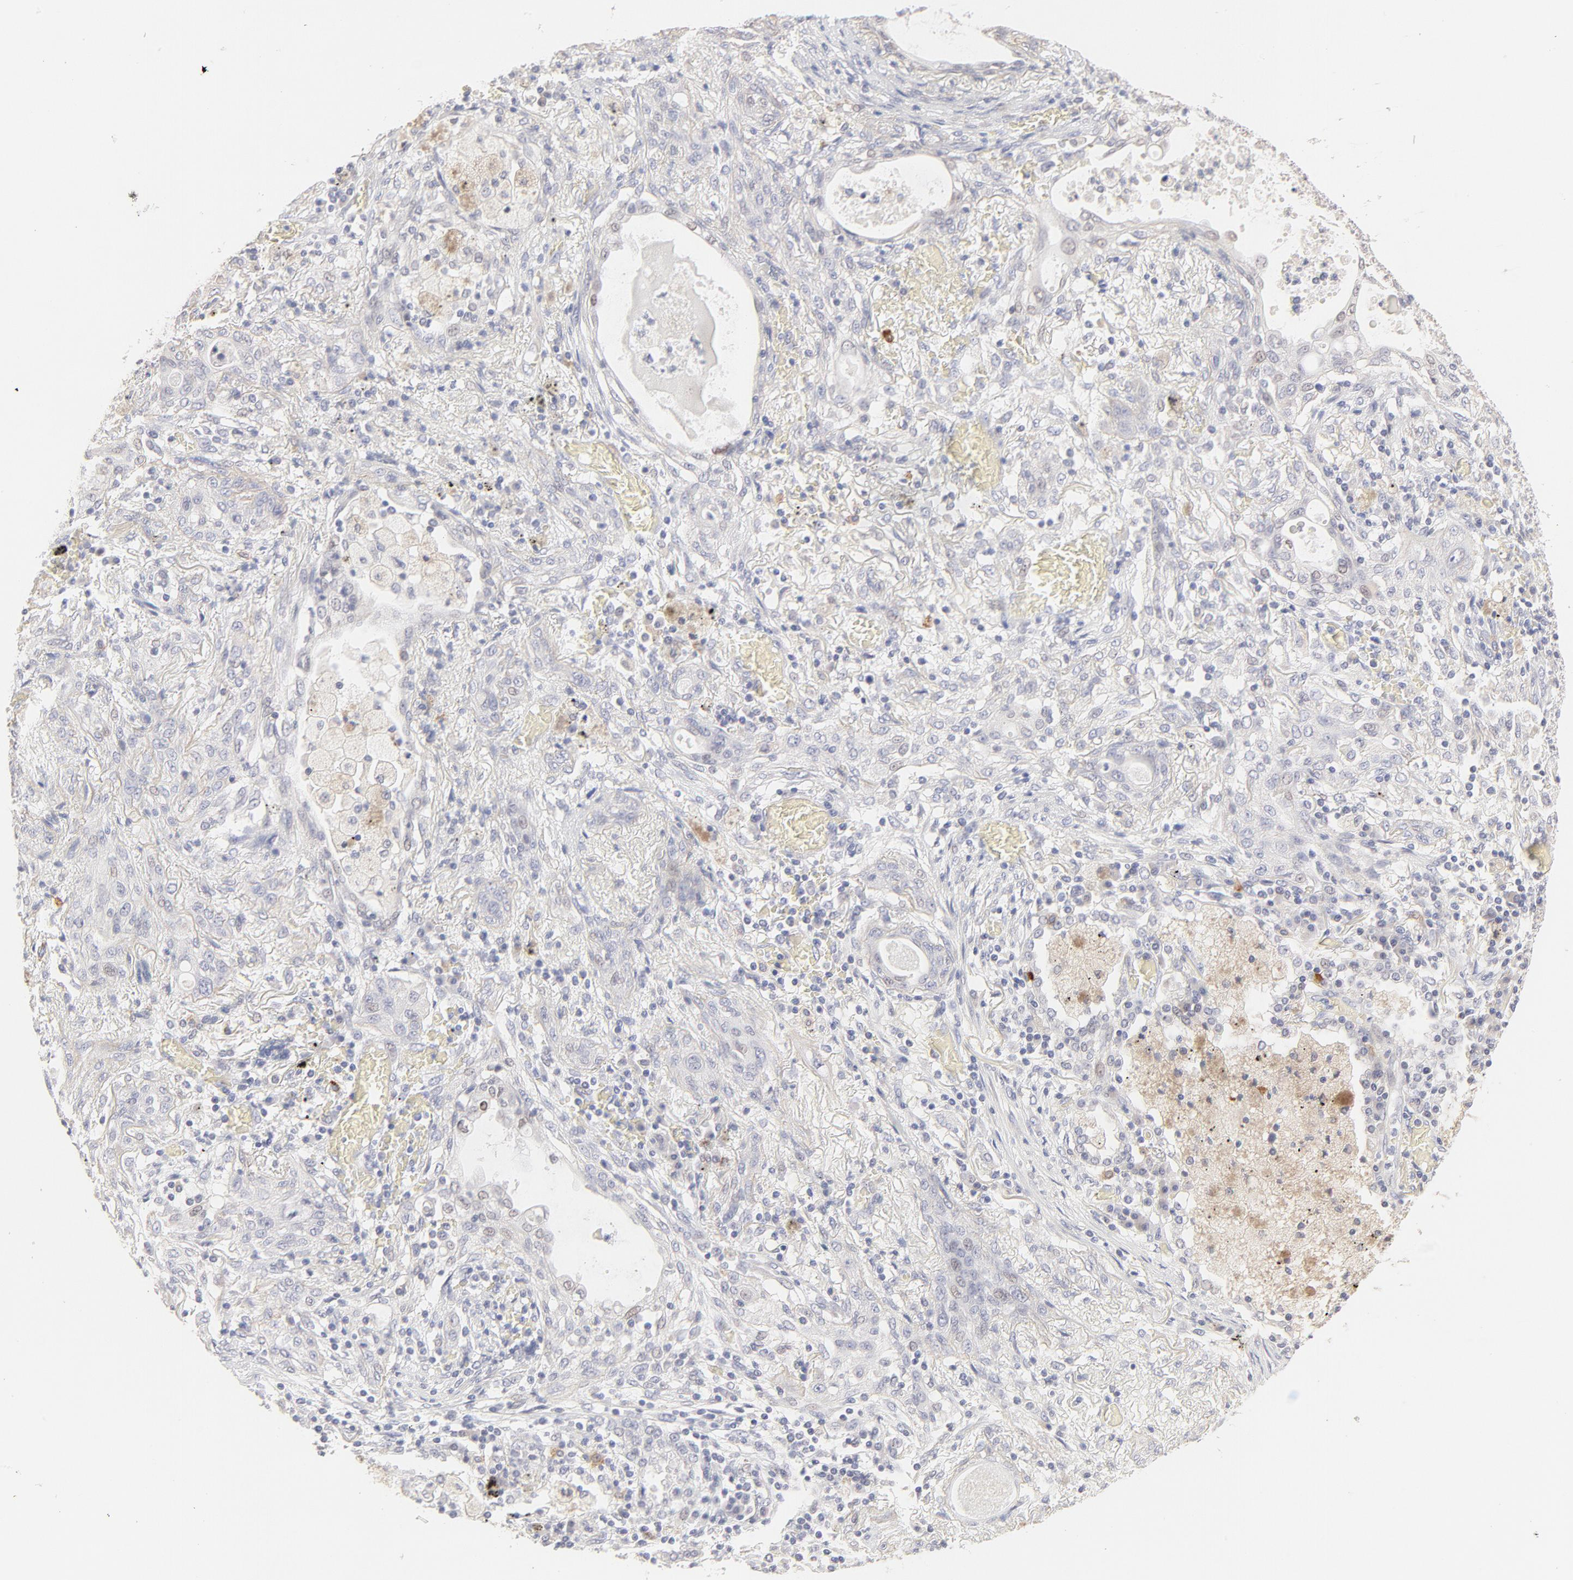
{"staining": {"intensity": "negative", "quantity": "none", "location": "none"}, "tissue": "lung cancer", "cell_type": "Tumor cells", "image_type": "cancer", "snomed": [{"axis": "morphology", "description": "Squamous cell carcinoma, NOS"}, {"axis": "topography", "description": "Lung"}], "caption": "This is an IHC micrograph of lung cancer. There is no expression in tumor cells.", "gene": "ELF3", "patient": {"sex": "female", "age": 47}}